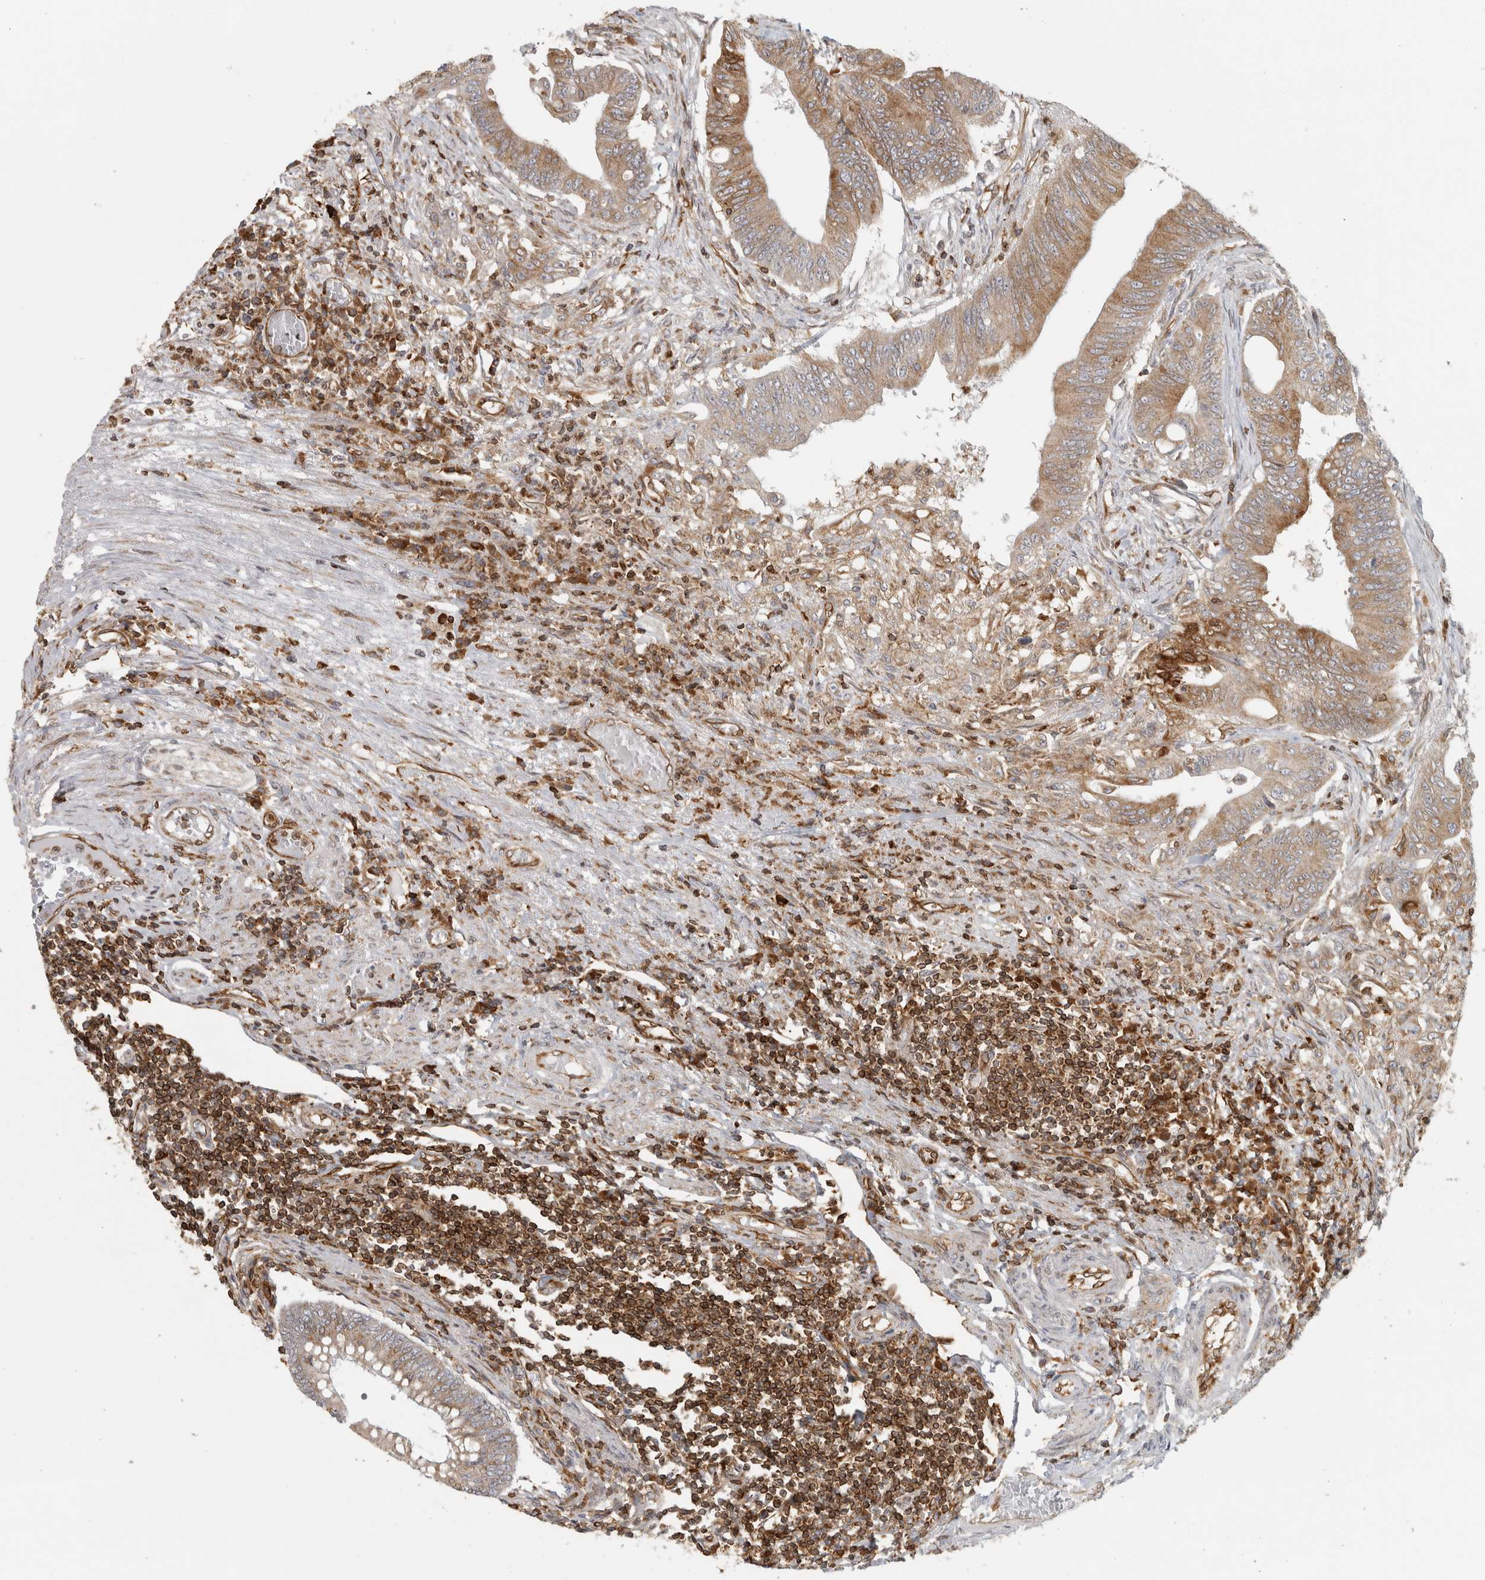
{"staining": {"intensity": "moderate", "quantity": "25%-75%", "location": "cytoplasmic/membranous"}, "tissue": "colorectal cancer", "cell_type": "Tumor cells", "image_type": "cancer", "snomed": [{"axis": "morphology", "description": "Adenoma, NOS"}, {"axis": "morphology", "description": "Adenocarcinoma, NOS"}, {"axis": "topography", "description": "Colon"}], "caption": "This is a photomicrograph of immunohistochemistry staining of colorectal cancer (adenoma), which shows moderate expression in the cytoplasmic/membranous of tumor cells.", "gene": "HLA-E", "patient": {"sex": "male", "age": 79}}